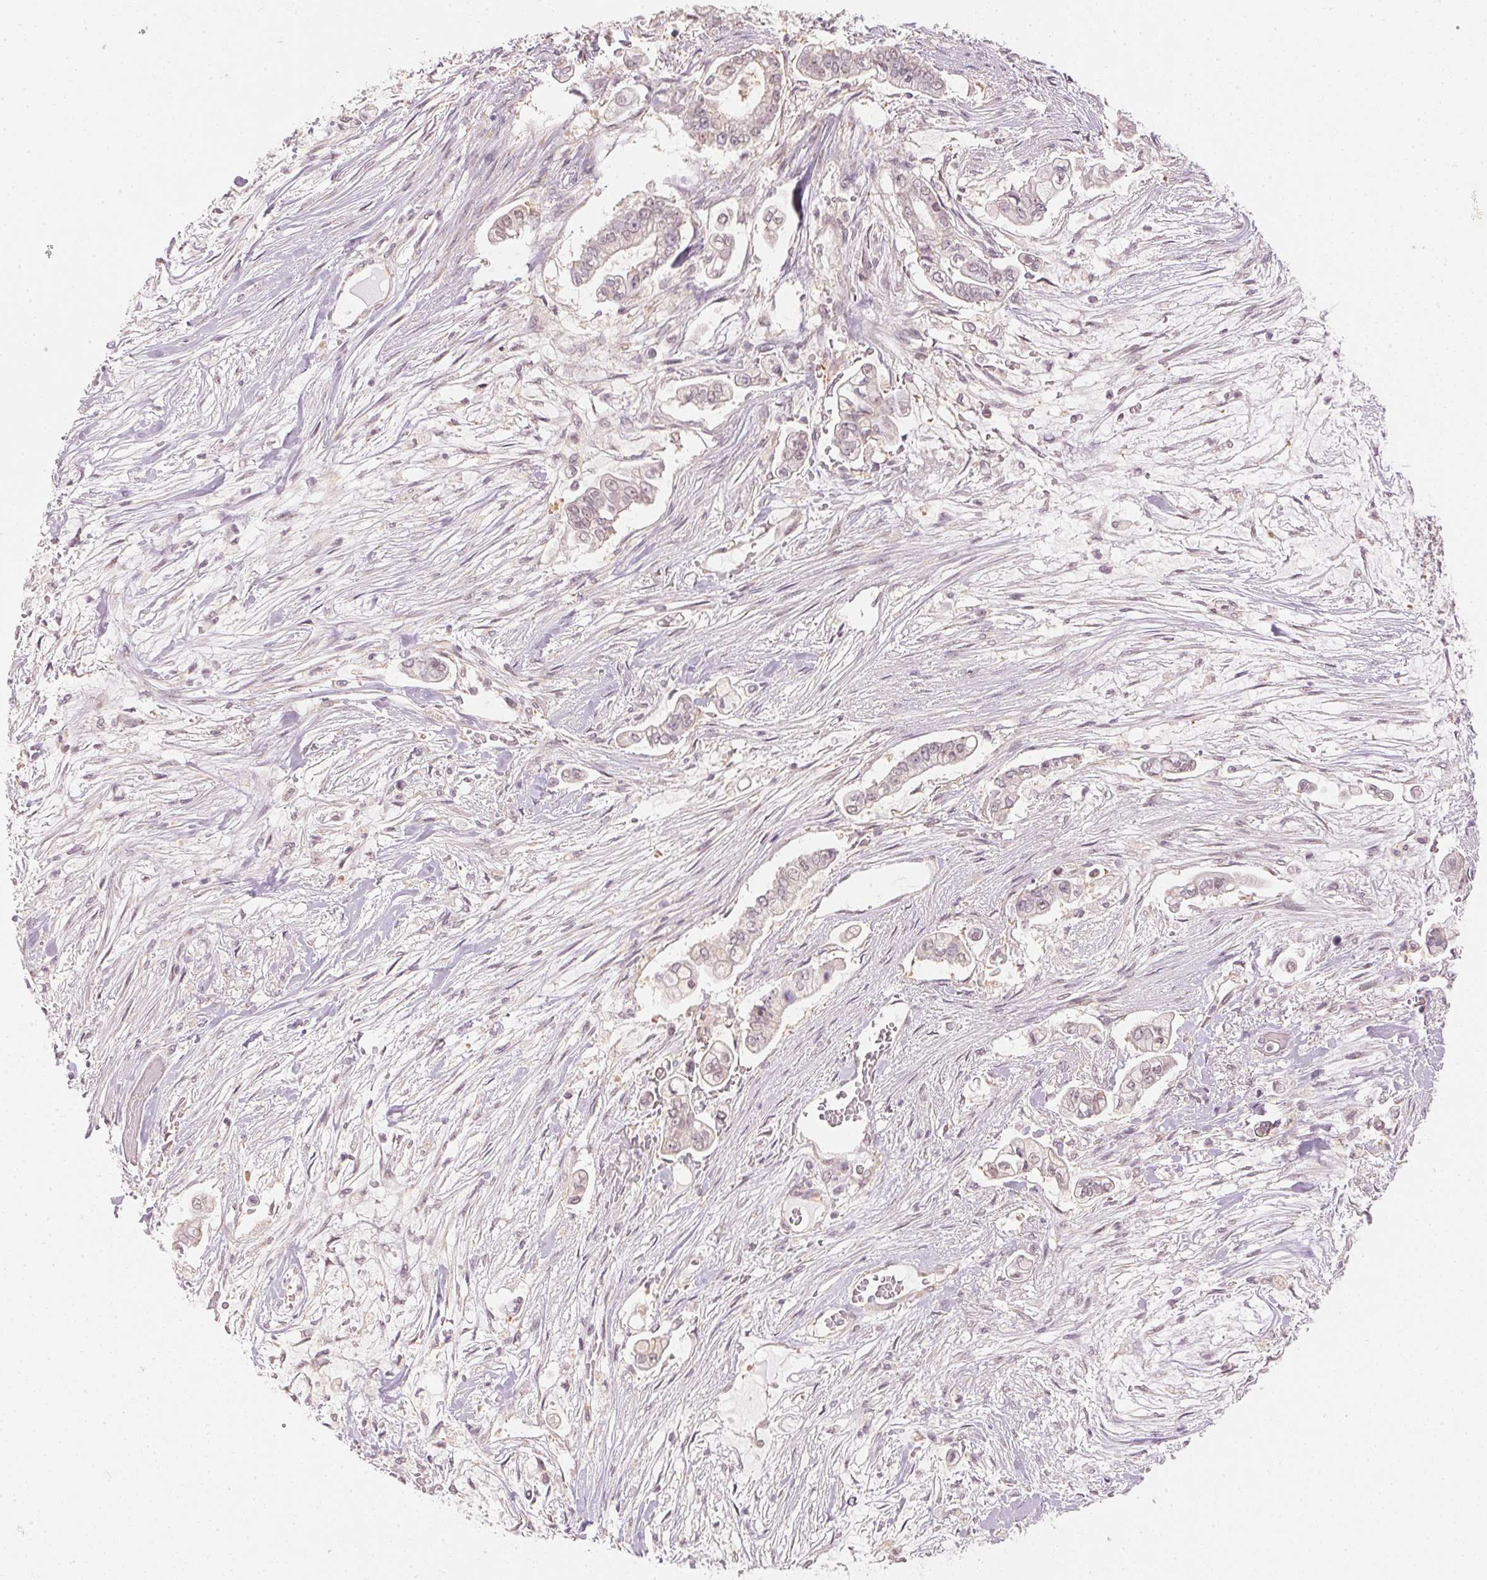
{"staining": {"intensity": "weak", "quantity": "<25%", "location": "nuclear"}, "tissue": "pancreatic cancer", "cell_type": "Tumor cells", "image_type": "cancer", "snomed": [{"axis": "morphology", "description": "Adenocarcinoma, NOS"}, {"axis": "topography", "description": "Pancreas"}], "caption": "A photomicrograph of pancreatic cancer (adenocarcinoma) stained for a protein reveals no brown staining in tumor cells.", "gene": "KPRP", "patient": {"sex": "female", "age": 69}}